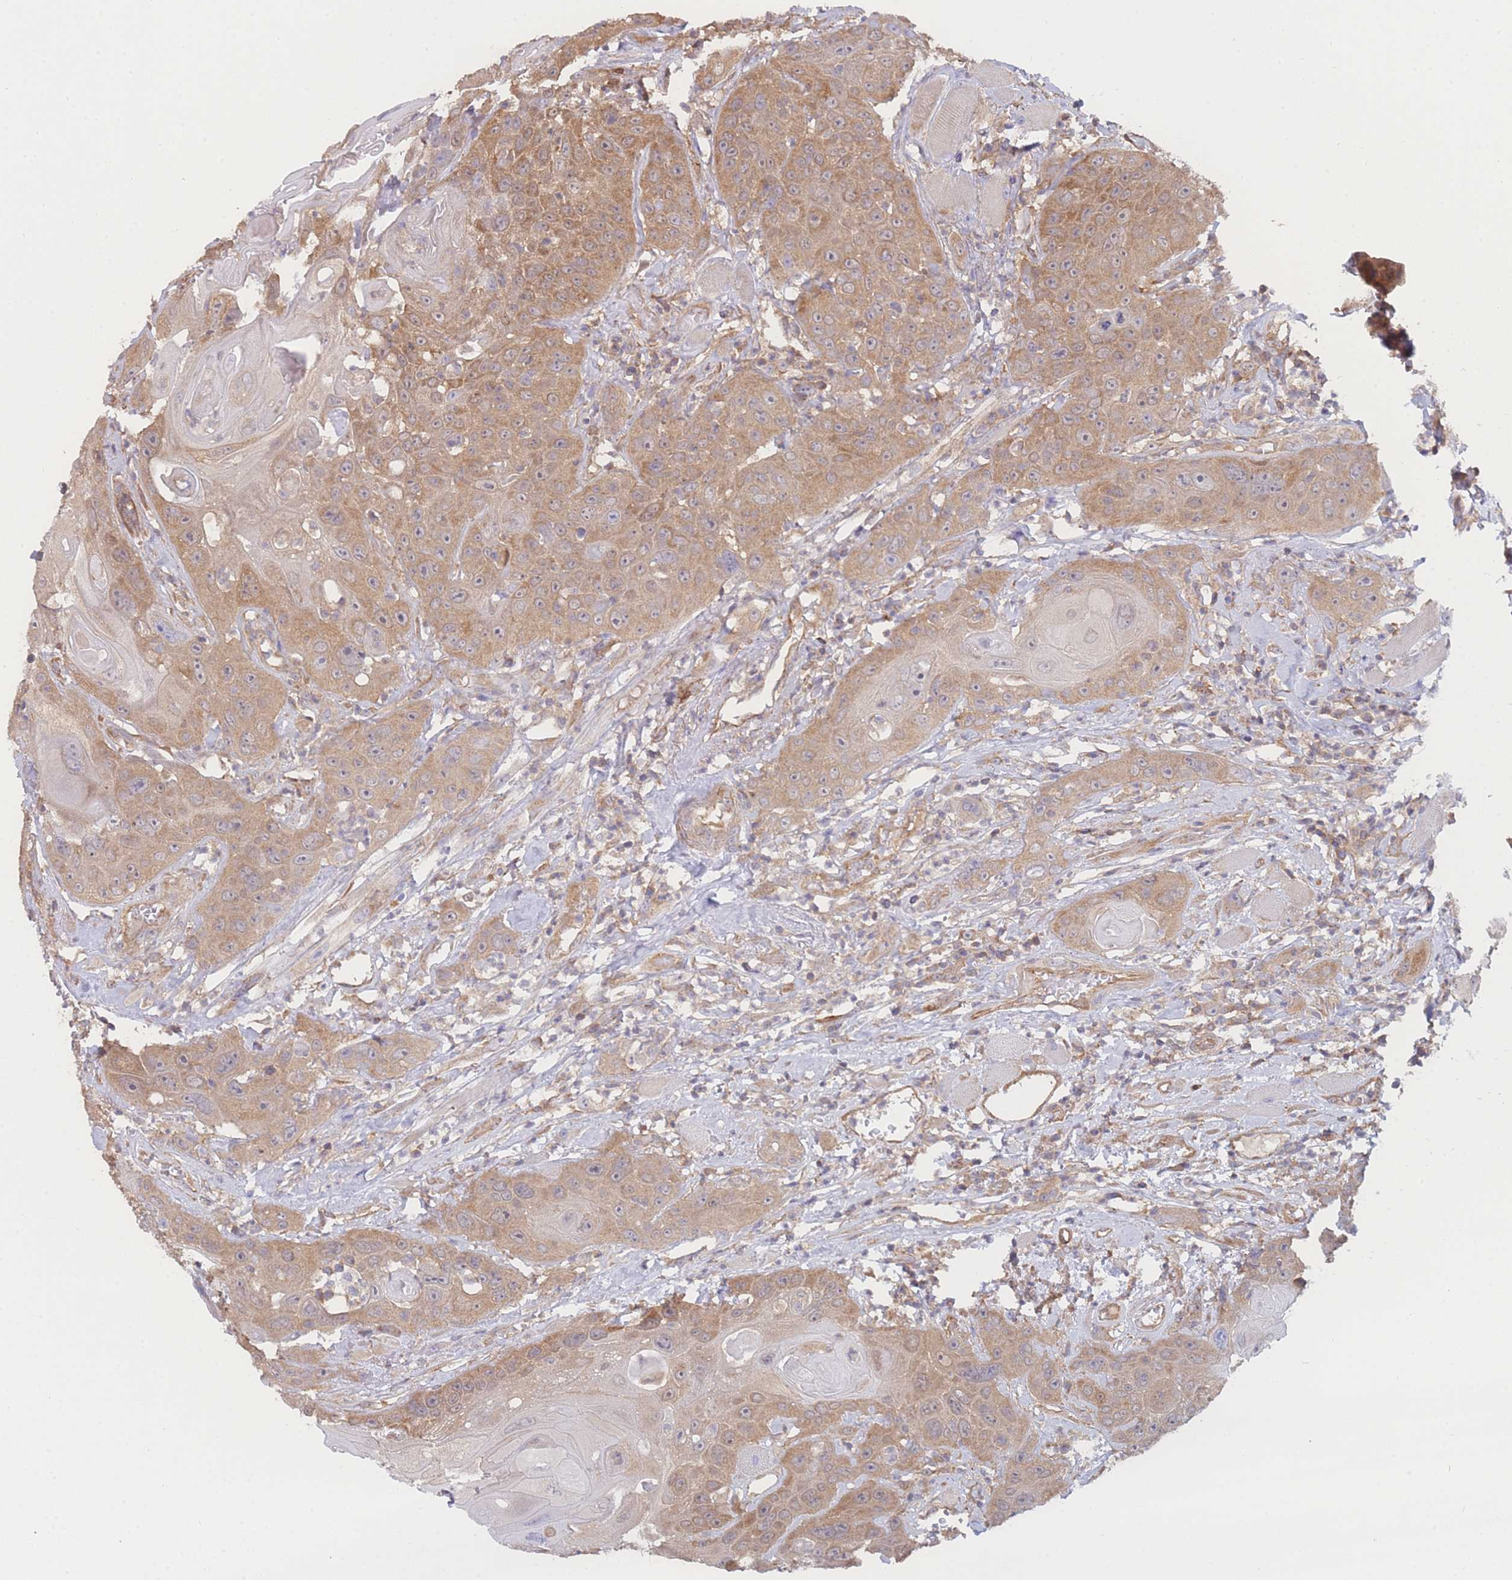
{"staining": {"intensity": "moderate", "quantity": ">75%", "location": "cytoplasmic/membranous"}, "tissue": "head and neck cancer", "cell_type": "Tumor cells", "image_type": "cancer", "snomed": [{"axis": "morphology", "description": "Squamous cell carcinoma, NOS"}, {"axis": "topography", "description": "Head-Neck"}], "caption": "Tumor cells exhibit medium levels of moderate cytoplasmic/membranous staining in approximately >75% of cells in human head and neck cancer.", "gene": "MRPS18B", "patient": {"sex": "female", "age": 59}}